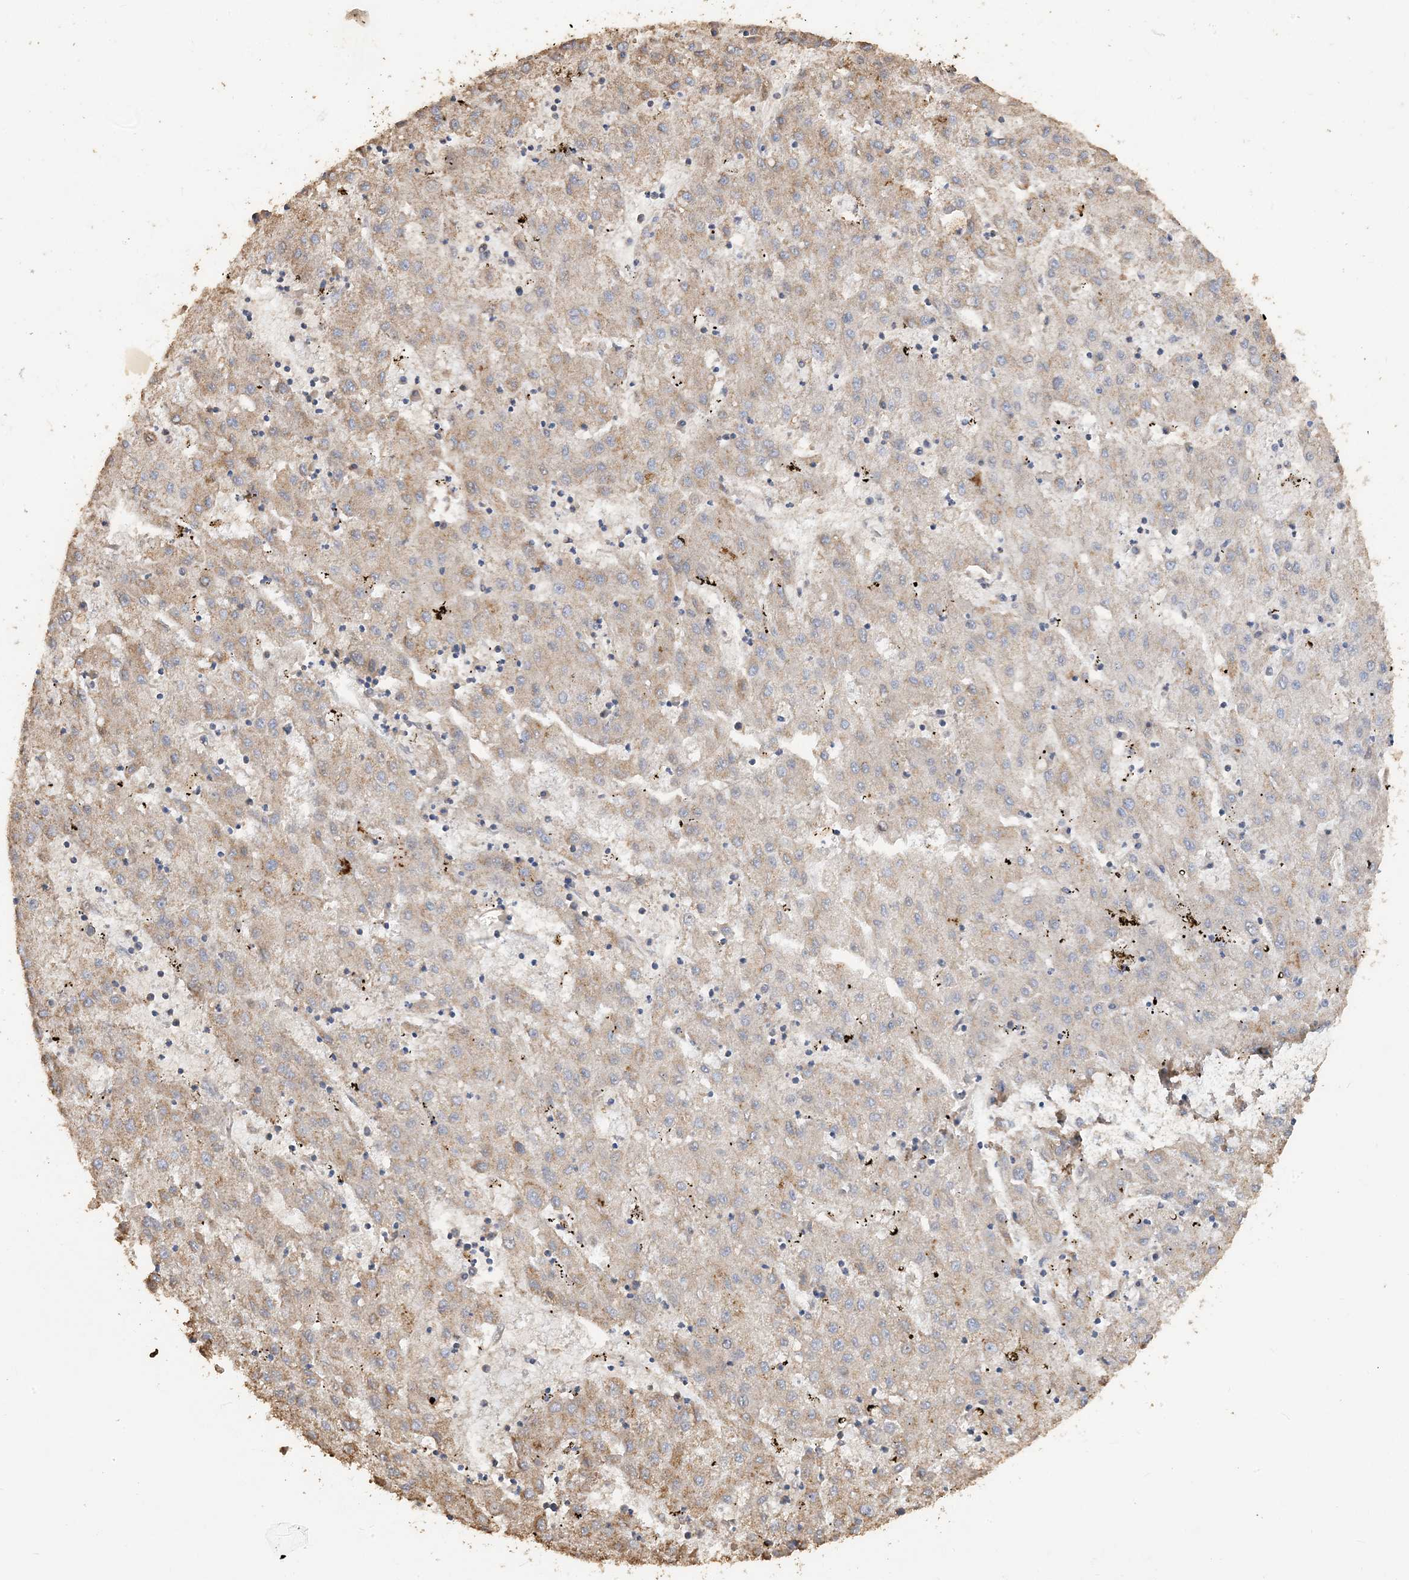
{"staining": {"intensity": "moderate", "quantity": "<25%", "location": "cytoplasmic/membranous"}, "tissue": "liver cancer", "cell_type": "Tumor cells", "image_type": "cancer", "snomed": [{"axis": "morphology", "description": "Carcinoma, Hepatocellular, NOS"}, {"axis": "topography", "description": "Liver"}], "caption": "This micrograph demonstrates IHC staining of liver cancer, with low moderate cytoplasmic/membranous expression in approximately <25% of tumor cells.", "gene": "SFMBT2", "patient": {"sex": "male", "age": 72}}